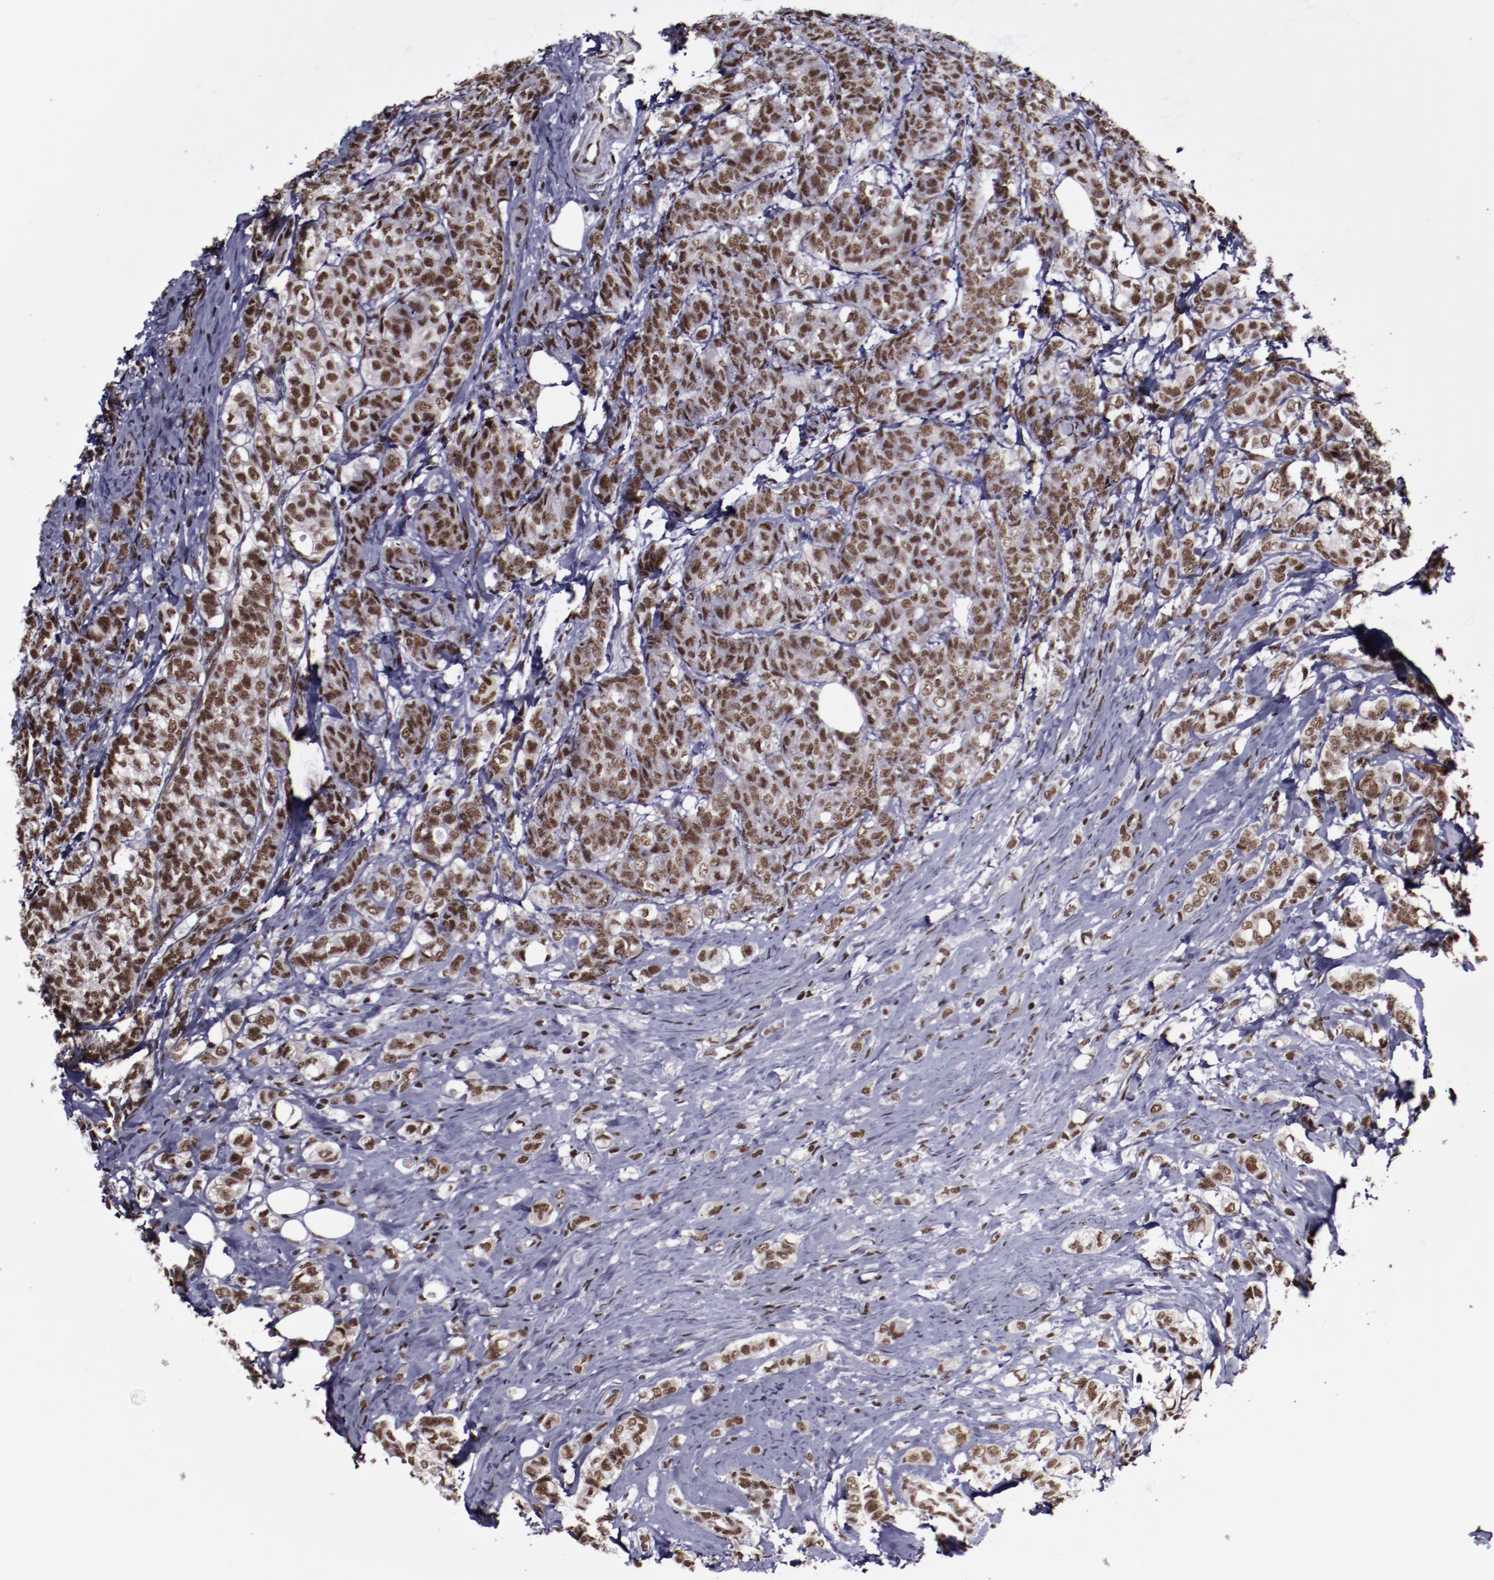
{"staining": {"intensity": "moderate", "quantity": ">75%", "location": "nuclear"}, "tissue": "breast cancer", "cell_type": "Tumor cells", "image_type": "cancer", "snomed": [{"axis": "morphology", "description": "Lobular carcinoma"}, {"axis": "topography", "description": "Breast"}], "caption": "A photomicrograph showing moderate nuclear positivity in approximately >75% of tumor cells in lobular carcinoma (breast), as visualized by brown immunohistochemical staining.", "gene": "ERH", "patient": {"sex": "female", "age": 60}}